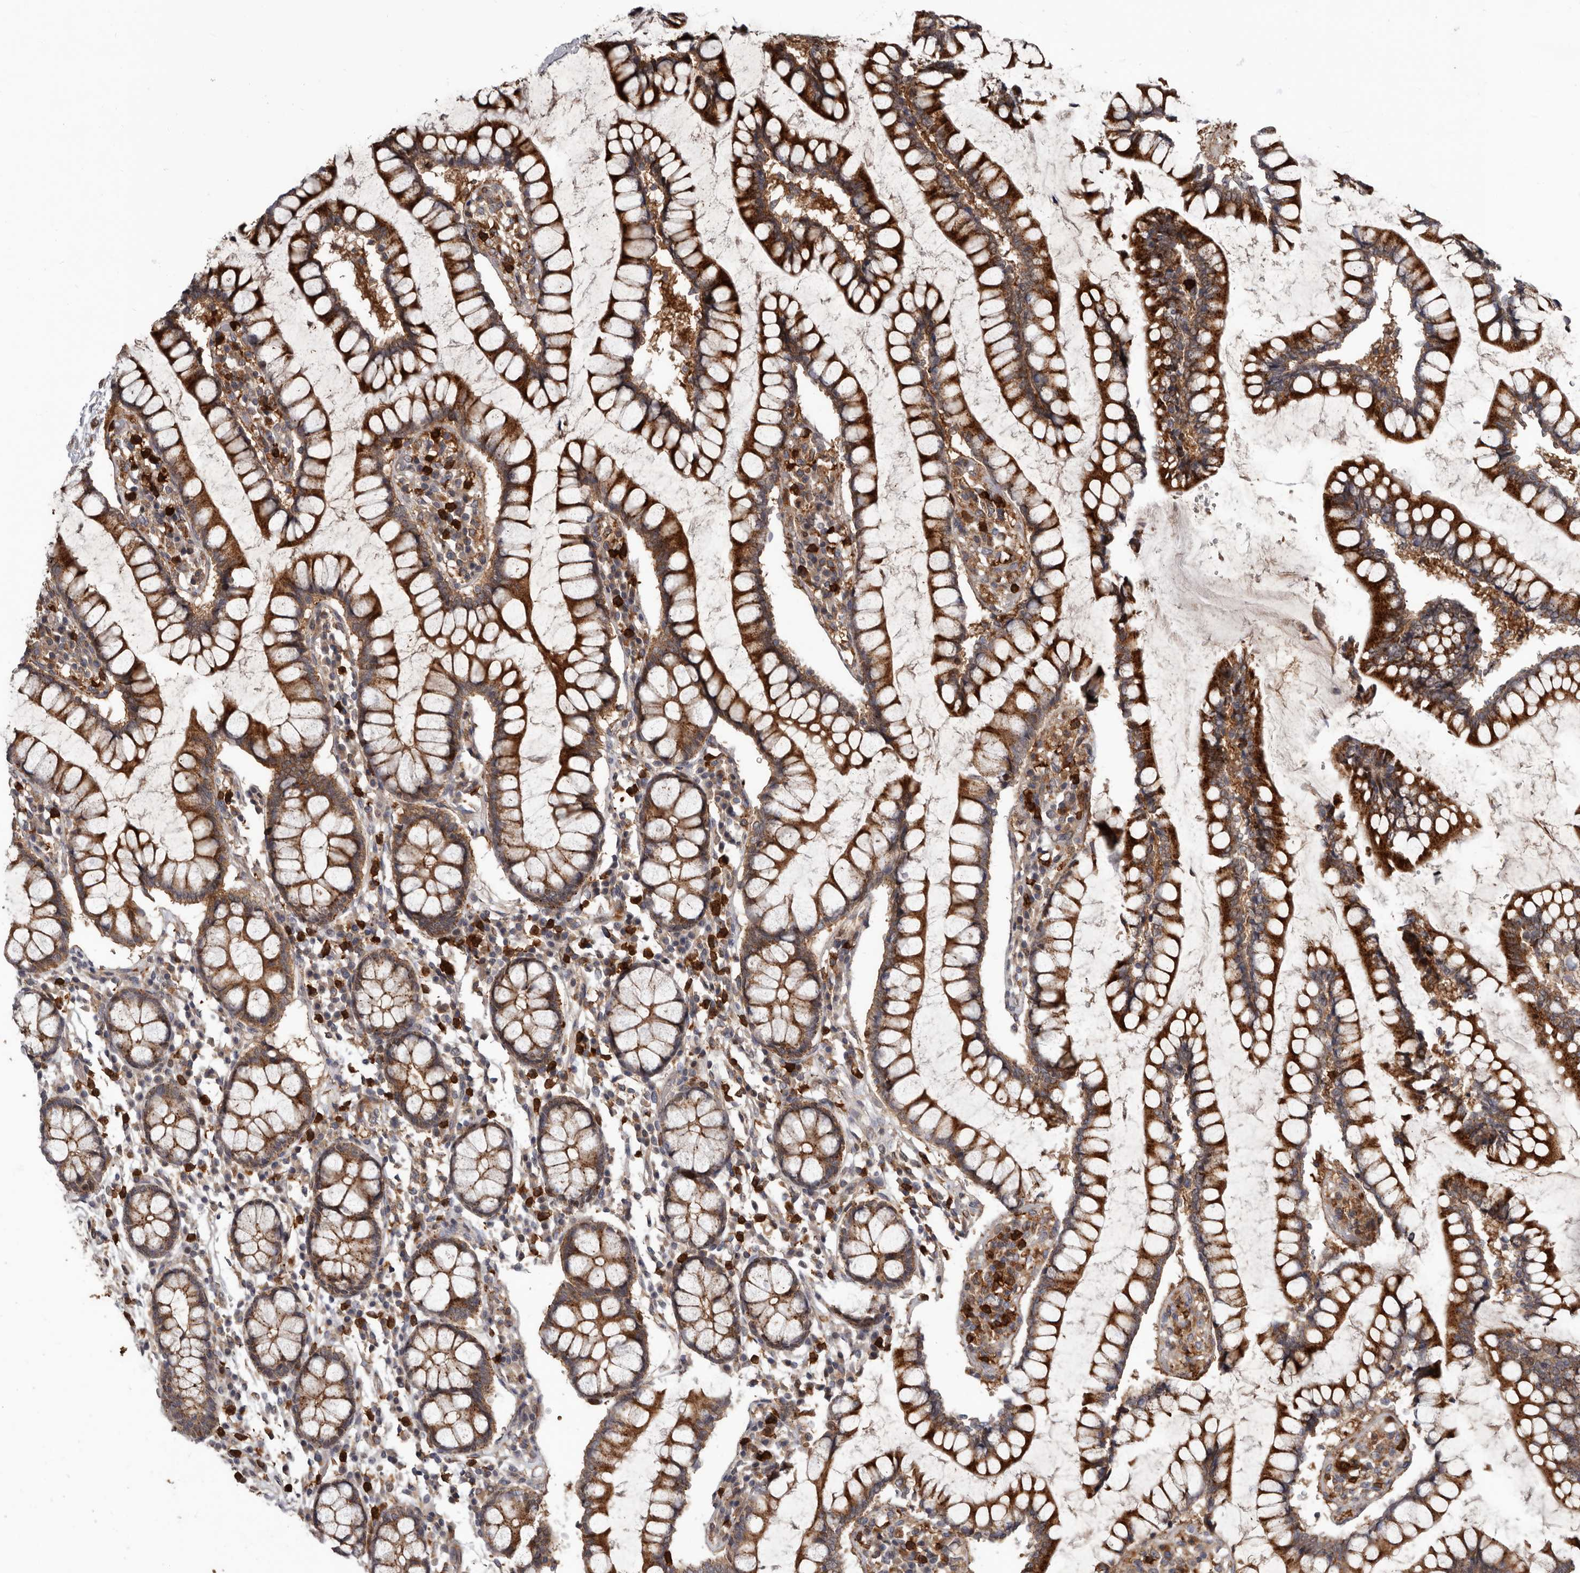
{"staining": {"intensity": "weak", "quantity": ">75%", "location": "cytoplasmic/membranous"}, "tissue": "colon", "cell_type": "Endothelial cells", "image_type": "normal", "snomed": [{"axis": "morphology", "description": "Normal tissue, NOS"}, {"axis": "topography", "description": "Colon"}], "caption": "IHC image of unremarkable colon stained for a protein (brown), which demonstrates low levels of weak cytoplasmic/membranous expression in approximately >75% of endothelial cells.", "gene": "FGFR4", "patient": {"sex": "female", "age": 79}}